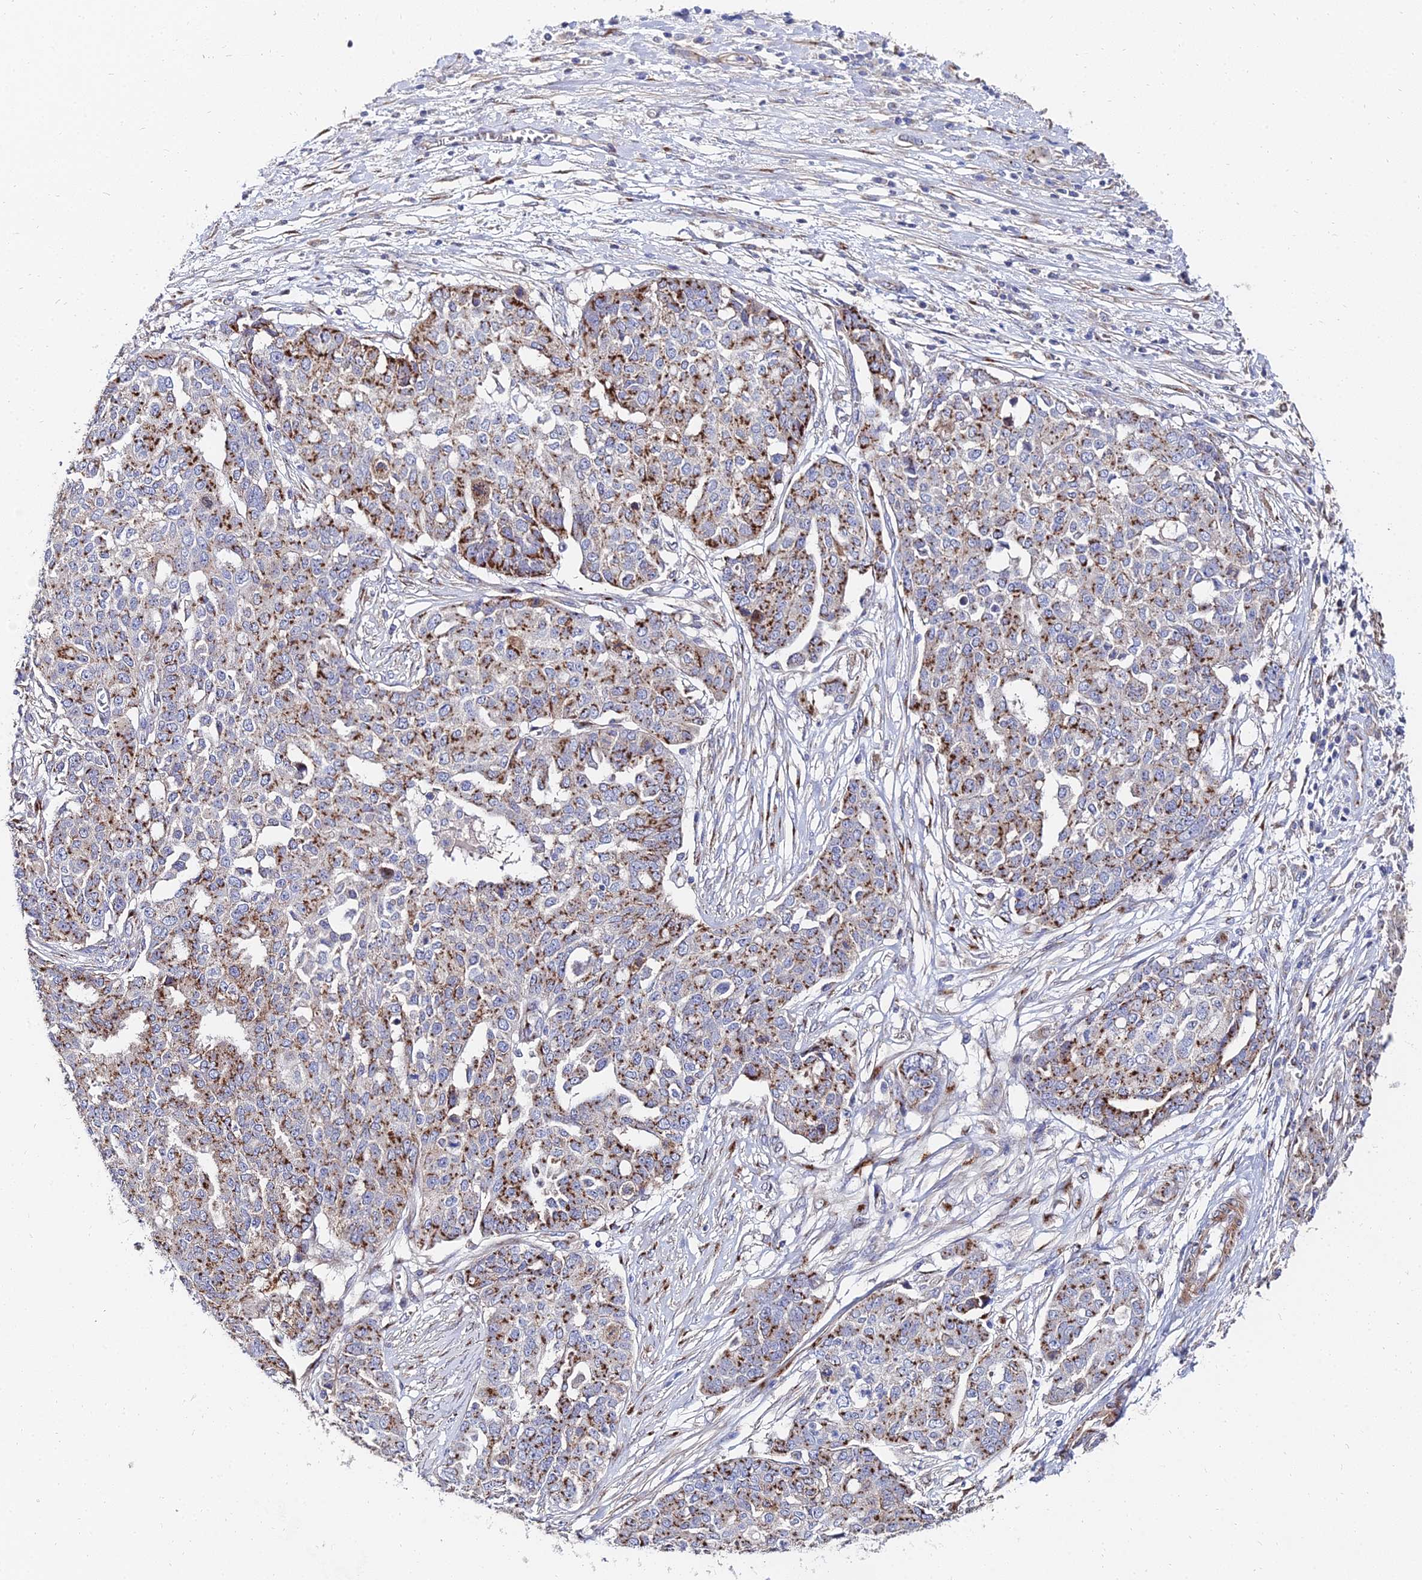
{"staining": {"intensity": "moderate", "quantity": ">75%", "location": "cytoplasmic/membranous"}, "tissue": "ovarian cancer", "cell_type": "Tumor cells", "image_type": "cancer", "snomed": [{"axis": "morphology", "description": "Cystadenocarcinoma, serous, NOS"}, {"axis": "topography", "description": "Soft tissue"}, {"axis": "topography", "description": "Ovary"}], "caption": "Ovarian serous cystadenocarcinoma was stained to show a protein in brown. There is medium levels of moderate cytoplasmic/membranous staining in about >75% of tumor cells.", "gene": "BORCS8", "patient": {"sex": "female", "age": 57}}